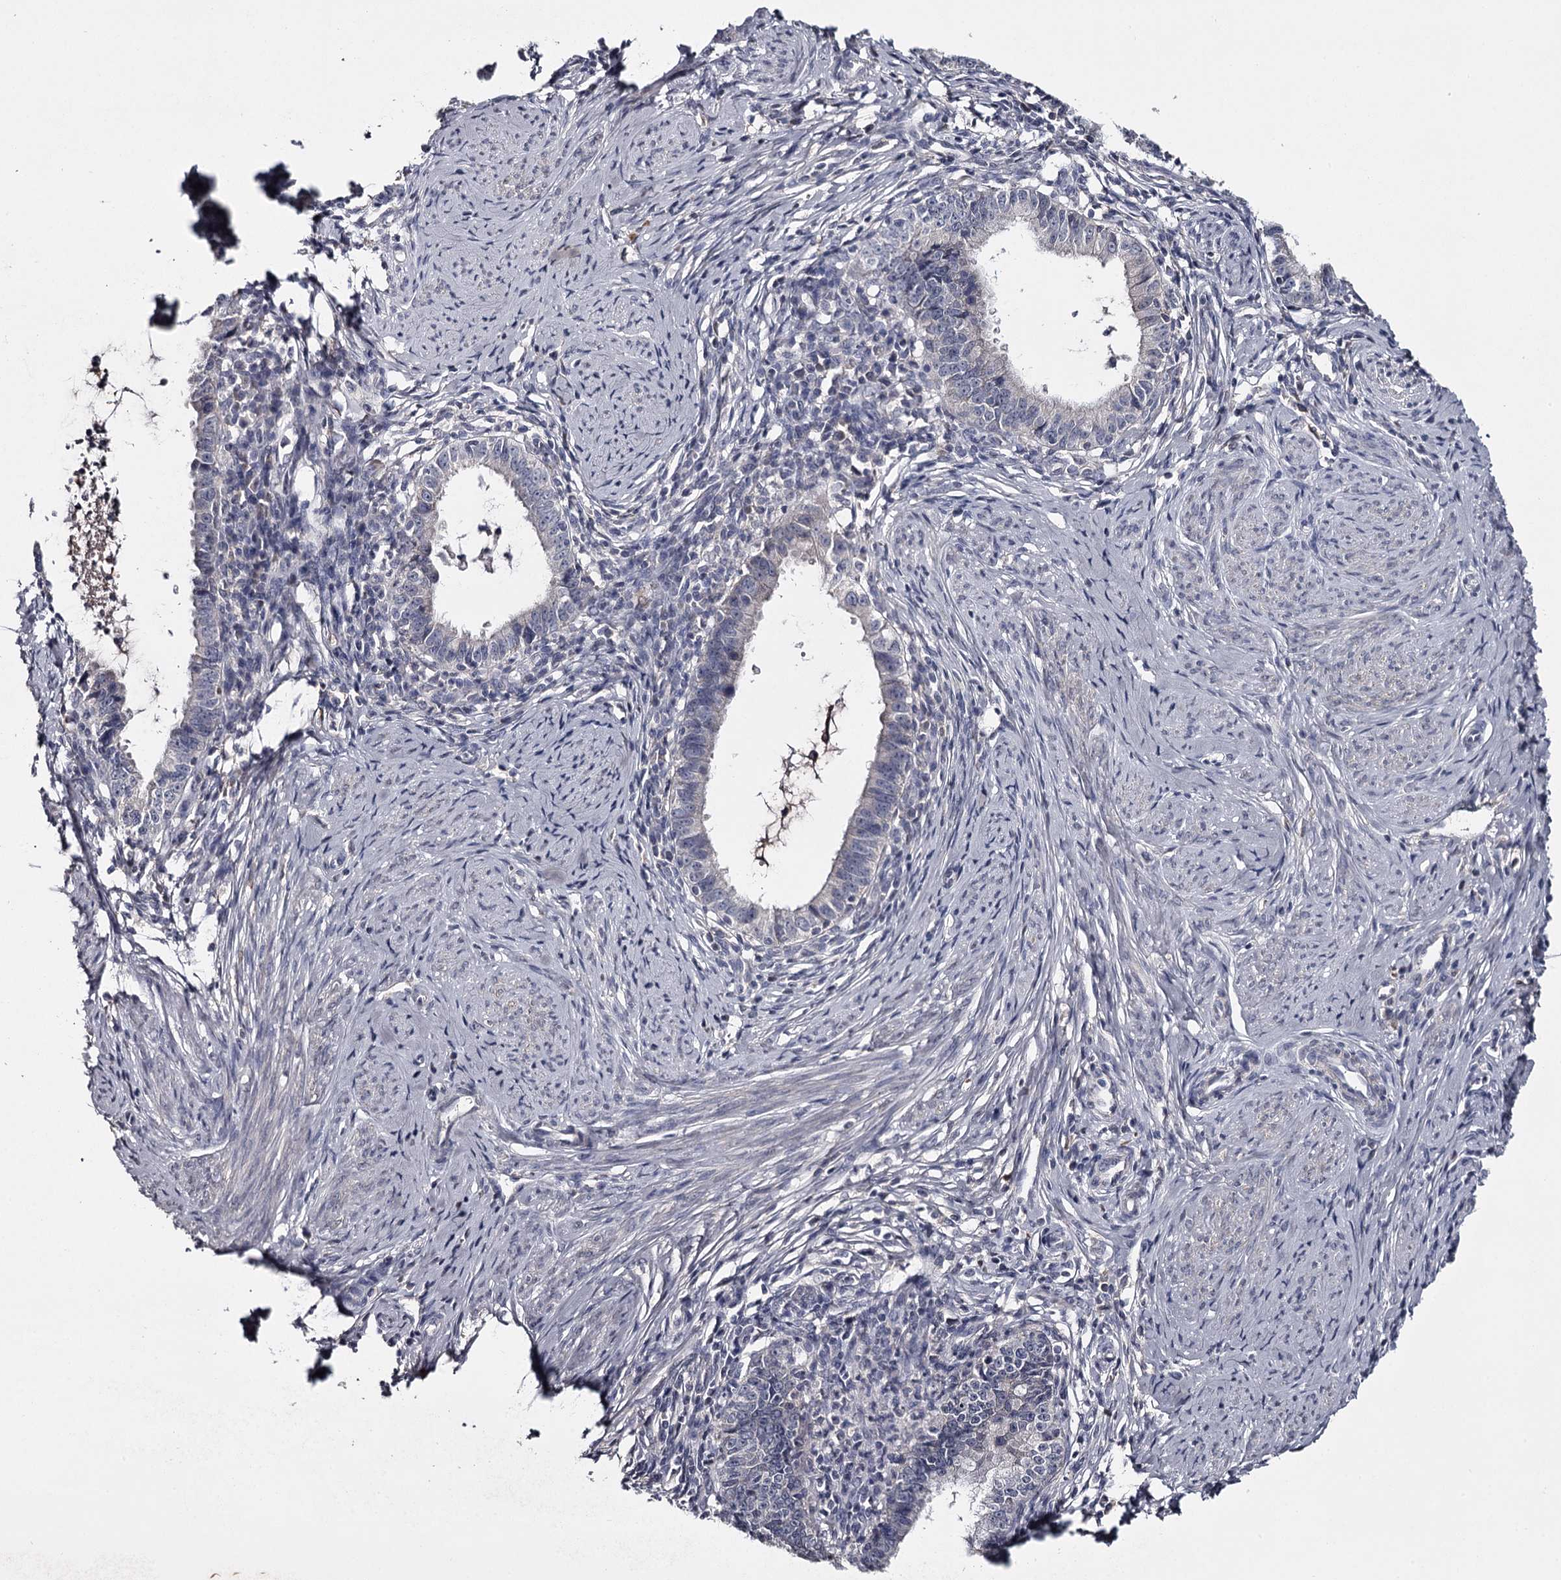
{"staining": {"intensity": "negative", "quantity": "none", "location": "none"}, "tissue": "cervical cancer", "cell_type": "Tumor cells", "image_type": "cancer", "snomed": [{"axis": "morphology", "description": "Adenocarcinoma, NOS"}, {"axis": "topography", "description": "Cervix"}], "caption": "A high-resolution micrograph shows immunohistochemistry staining of cervical cancer, which reveals no significant positivity in tumor cells.", "gene": "FDXACB1", "patient": {"sex": "female", "age": 36}}